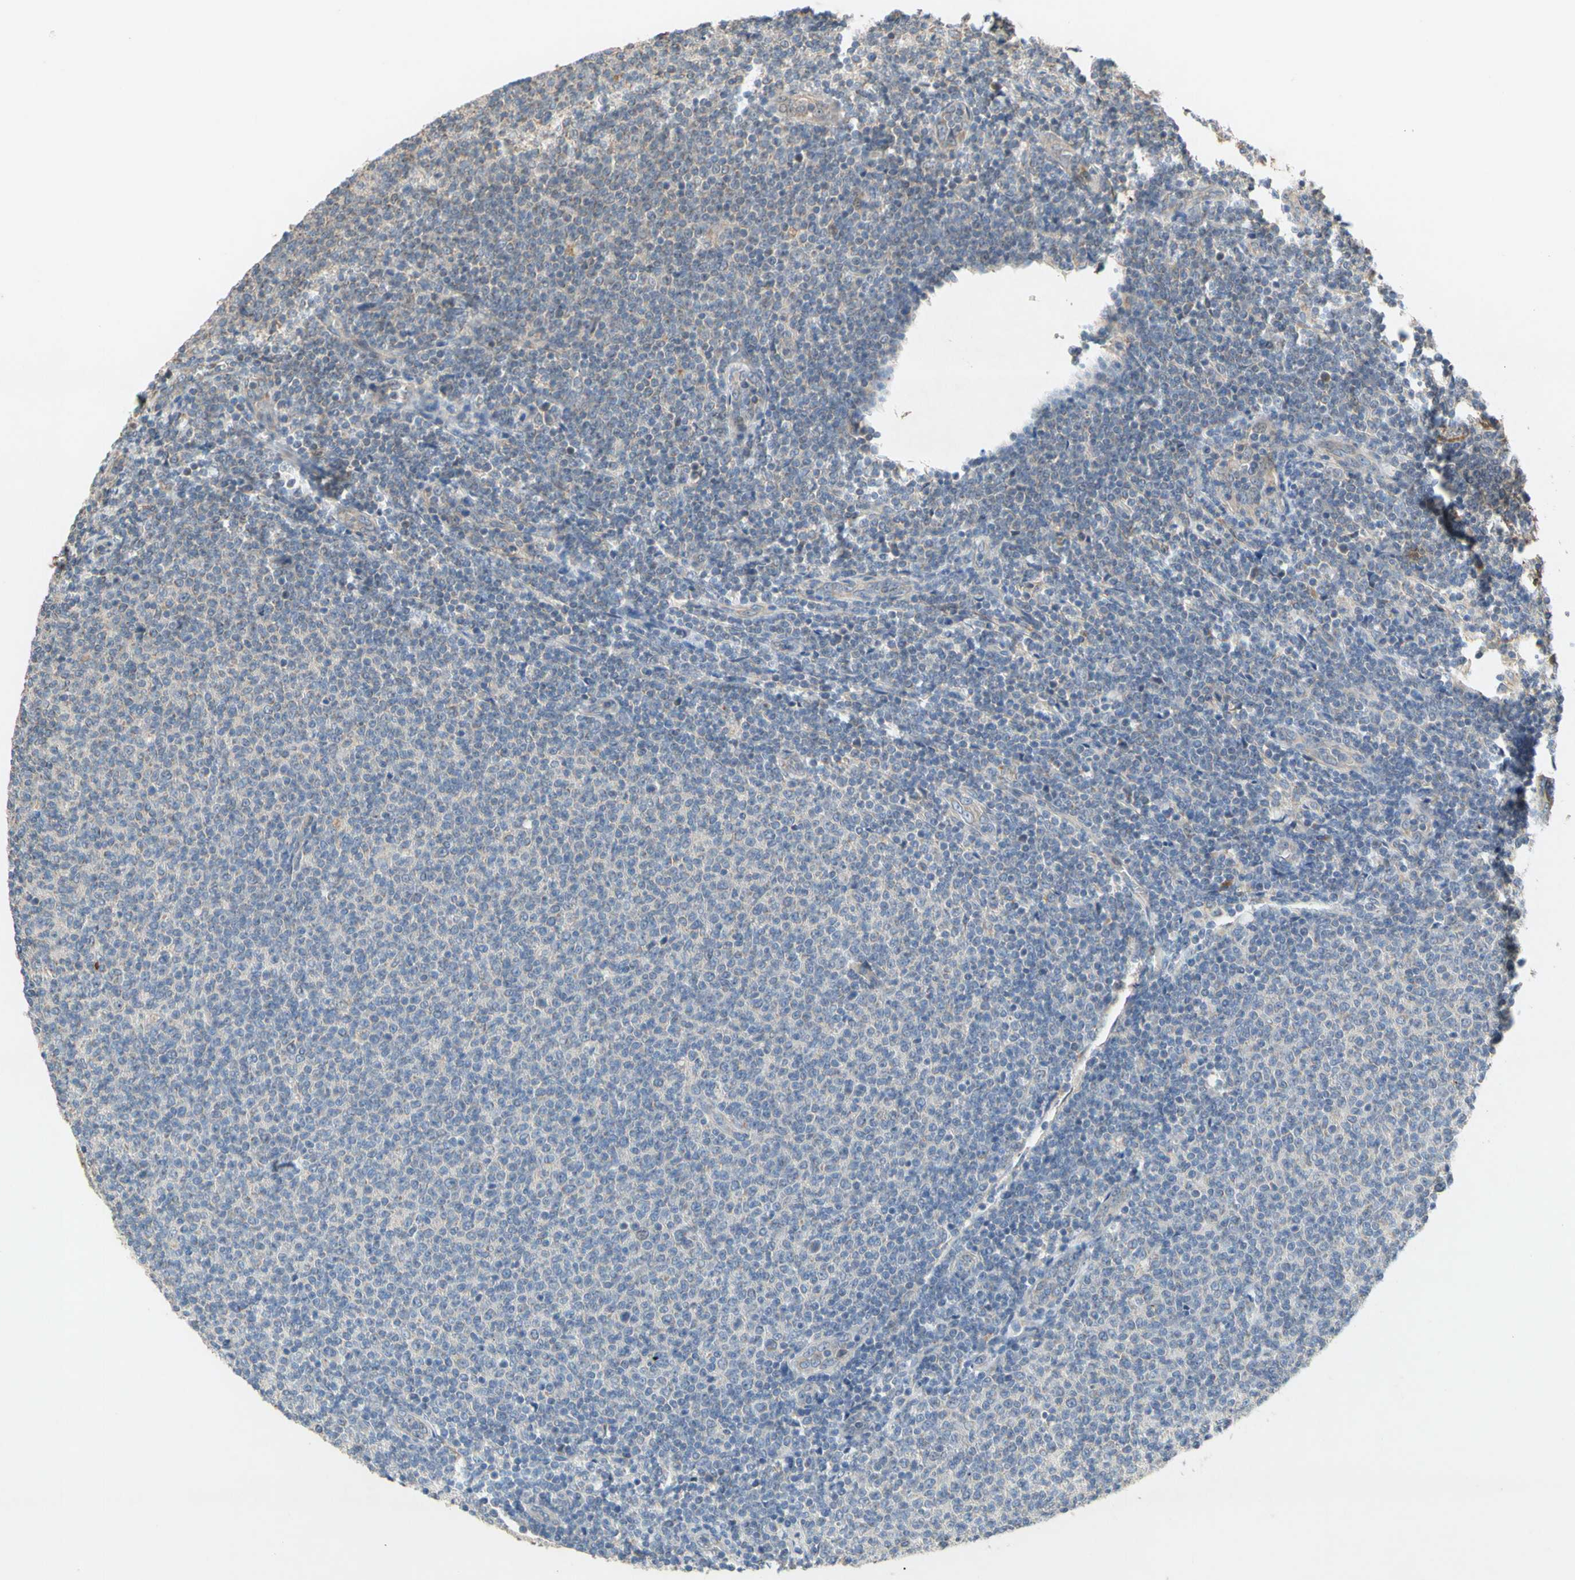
{"staining": {"intensity": "negative", "quantity": "none", "location": "none"}, "tissue": "lymphoma", "cell_type": "Tumor cells", "image_type": "cancer", "snomed": [{"axis": "morphology", "description": "Malignant lymphoma, non-Hodgkin's type, Low grade"}, {"axis": "topography", "description": "Lymph node"}], "caption": "This is an immunohistochemistry (IHC) micrograph of lymphoma. There is no staining in tumor cells.", "gene": "PARD6A", "patient": {"sex": "male", "age": 66}}